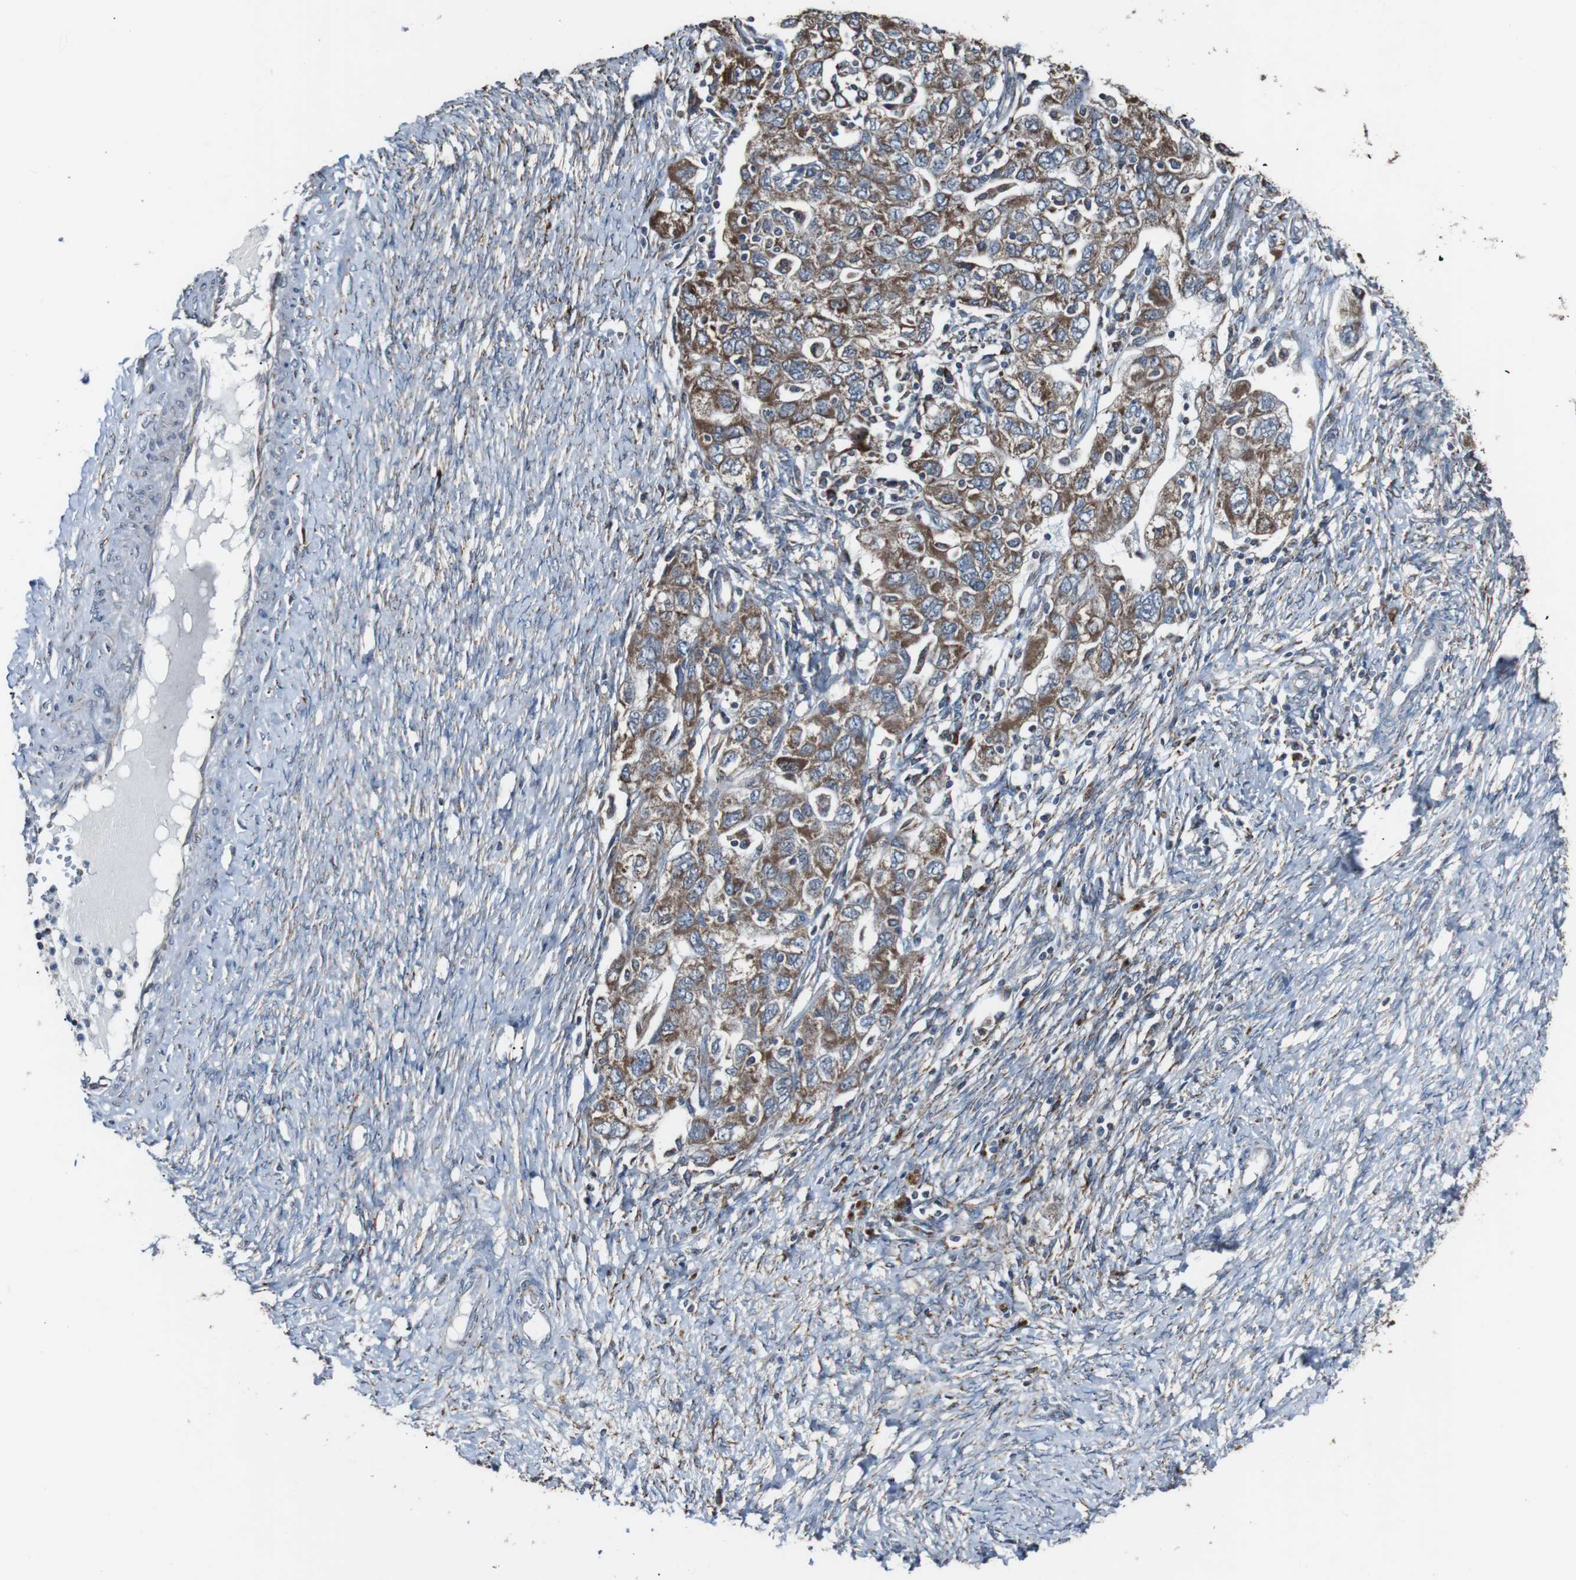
{"staining": {"intensity": "moderate", "quantity": ">75%", "location": "cytoplasmic/membranous"}, "tissue": "ovarian cancer", "cell_type": "Tumor cells", "image_type": "cancer", "snomed": [{"axis": "morphology", "description": "Carcinoma, NOS"}, {"axis": "morphology", "description": "Cystadenocarcinoma, serous, NOS"}, {"axis": "topography", "description": "Ovary"}], "caption": "Immunohistochemistry (DAB (3,3'-diaminobenzidine)) staining of human ovarian cancer (serous cystadenocarcinoma) shows moderate cytoplasmic/membranous protein expression in approximately >75% of tumor cells.", "gene": "CISD2", "patient": {"sex": "female", "age": 69}}